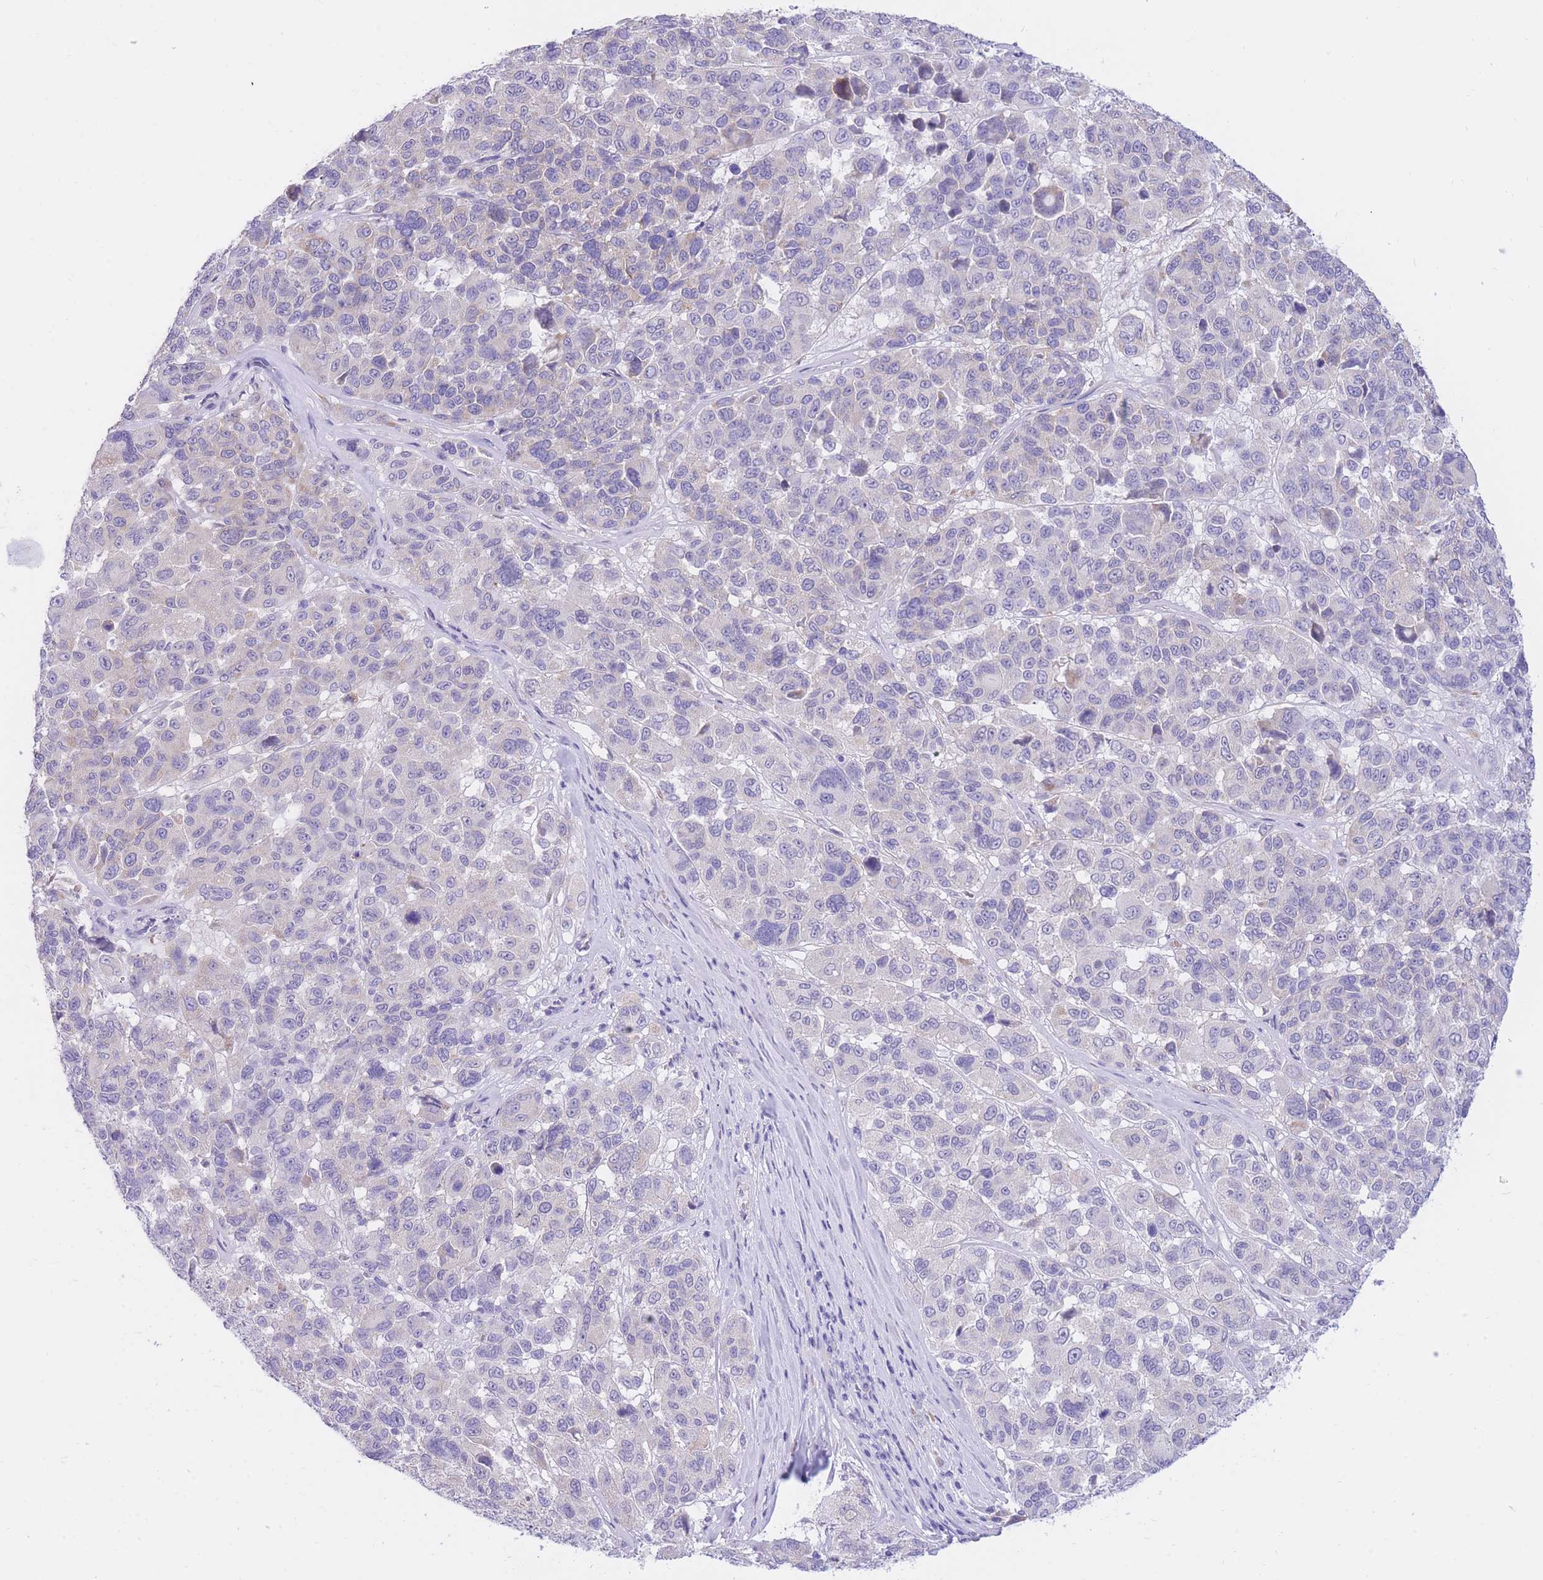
{"staining": {"intensity": "negative", "quantity": "none", "location": "none"}, "tissue": "melanoma", "cell_type": "Tumor cells", "image_type": "cancer", "snomed": [{"axis": "morphology", "description": "Malignant melanoma, NOS"}, {"axis": "topography", "description": "Skin"}], "caption": "High magnification brightfield microscopy of malignant melanoma stained with DAB (3,3'-diaminobenzidine) (brown) and counterstained with hematoxylin (blue): tumor cells show no significant expression.", "gene": "SSUH2", "patient": {"sex": "female", "age": 66}}